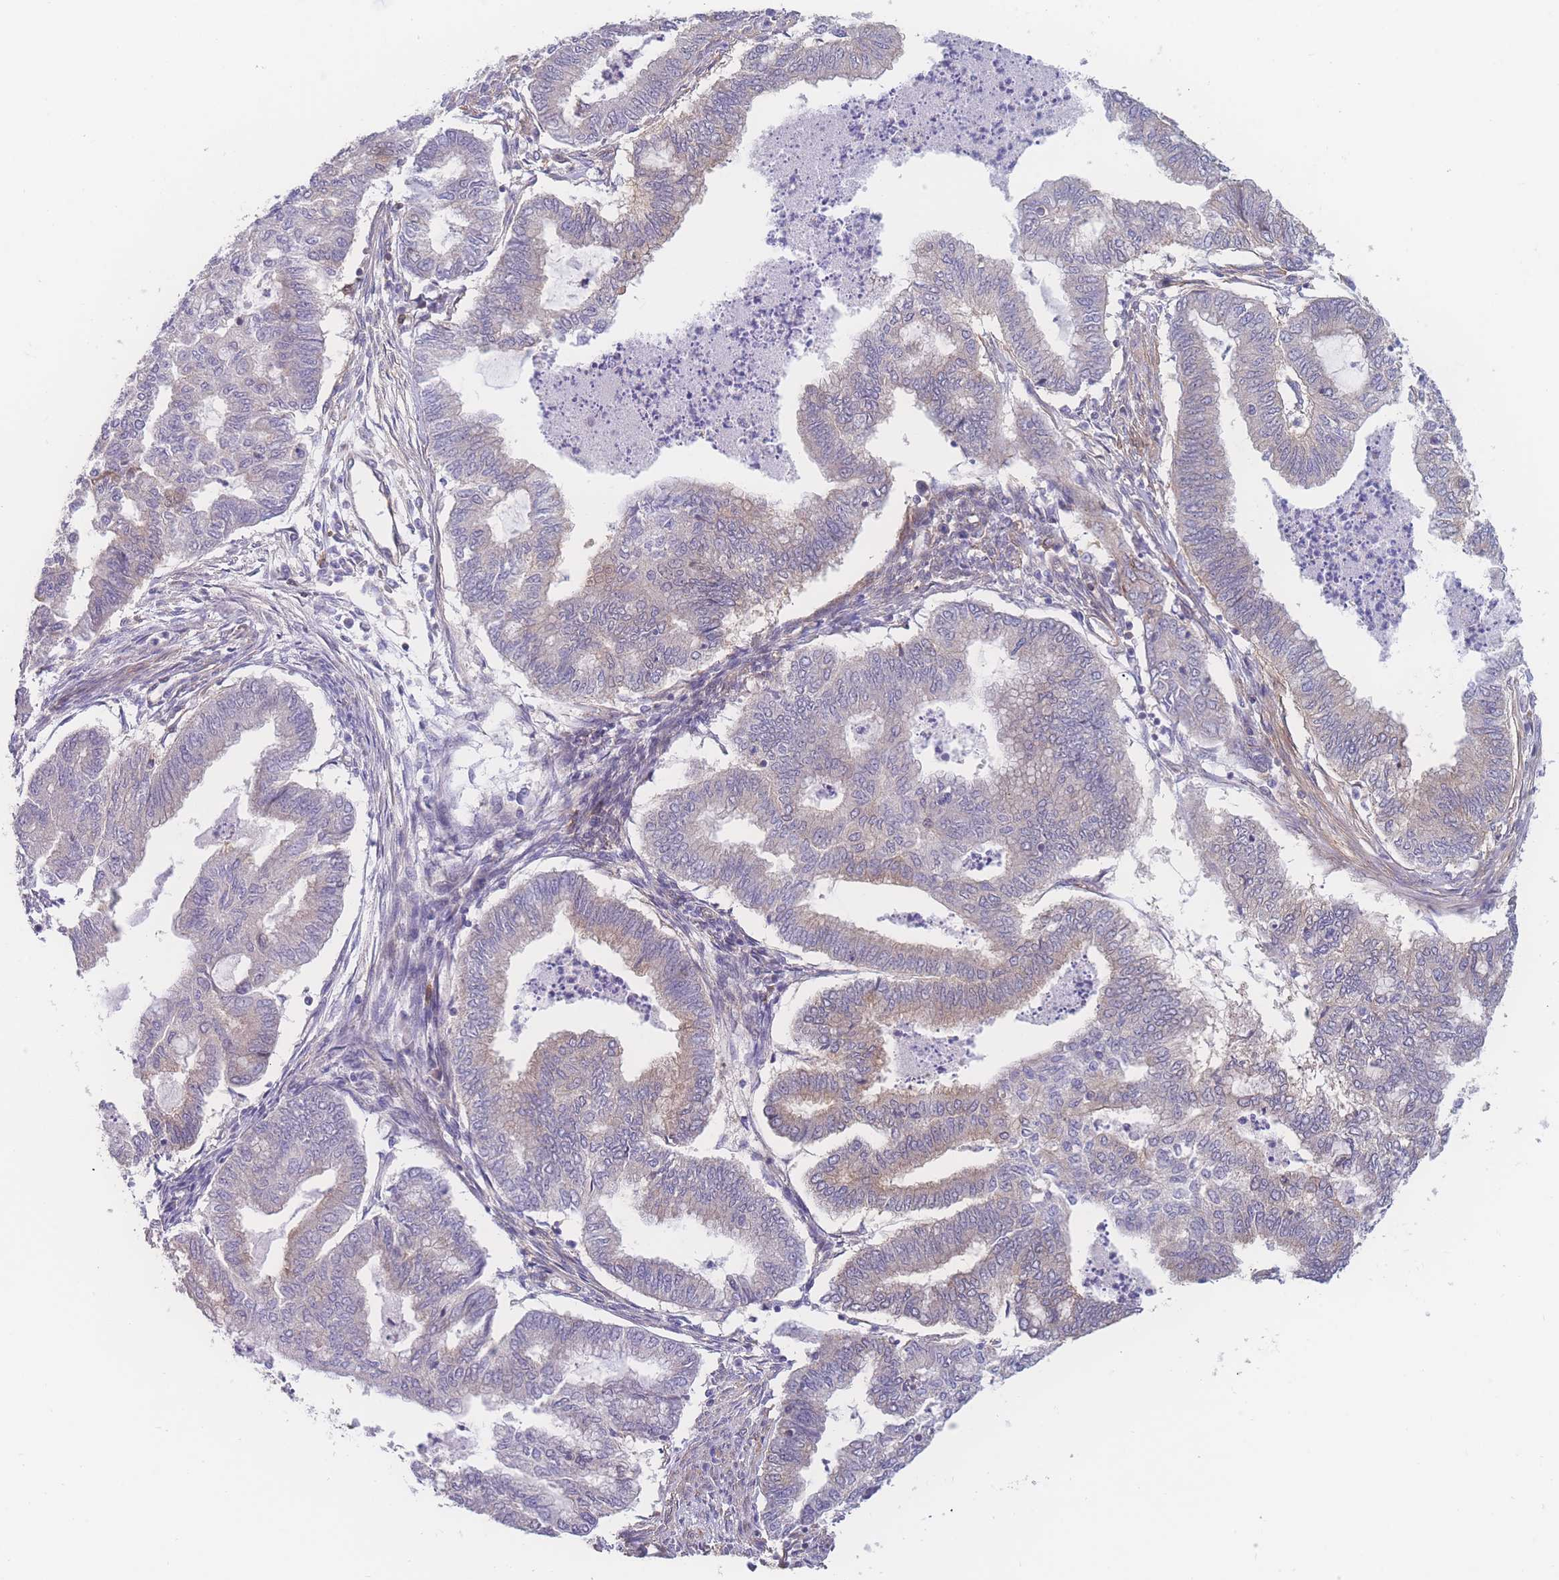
{"staining": {"intensity": "weak", "quantity": "25%-75%", "location": "cytoplasmic/membranous"}, "tissue": "endometrial cancer", "cell_type": "Tumor cells", "image_type": "cancer", "snomed": [{"axis": "morphology", "description": "Adenocarcinoma, NOS"}, {"axis": "topography", "description": "Endometrium"}], "caption": "An image of endometrial adenocarcinoma stained for a protein demonstrates weak cytoplasmic/membranous brown staining in tumor cells. The staining was performed using DAB to visualize the protein expression in brown, while the nuclei were stained in blue with hematoxylin (Magnification: 20x).", "gene": "CFAP97", "patient": {"sex": "female", "age": 79}}